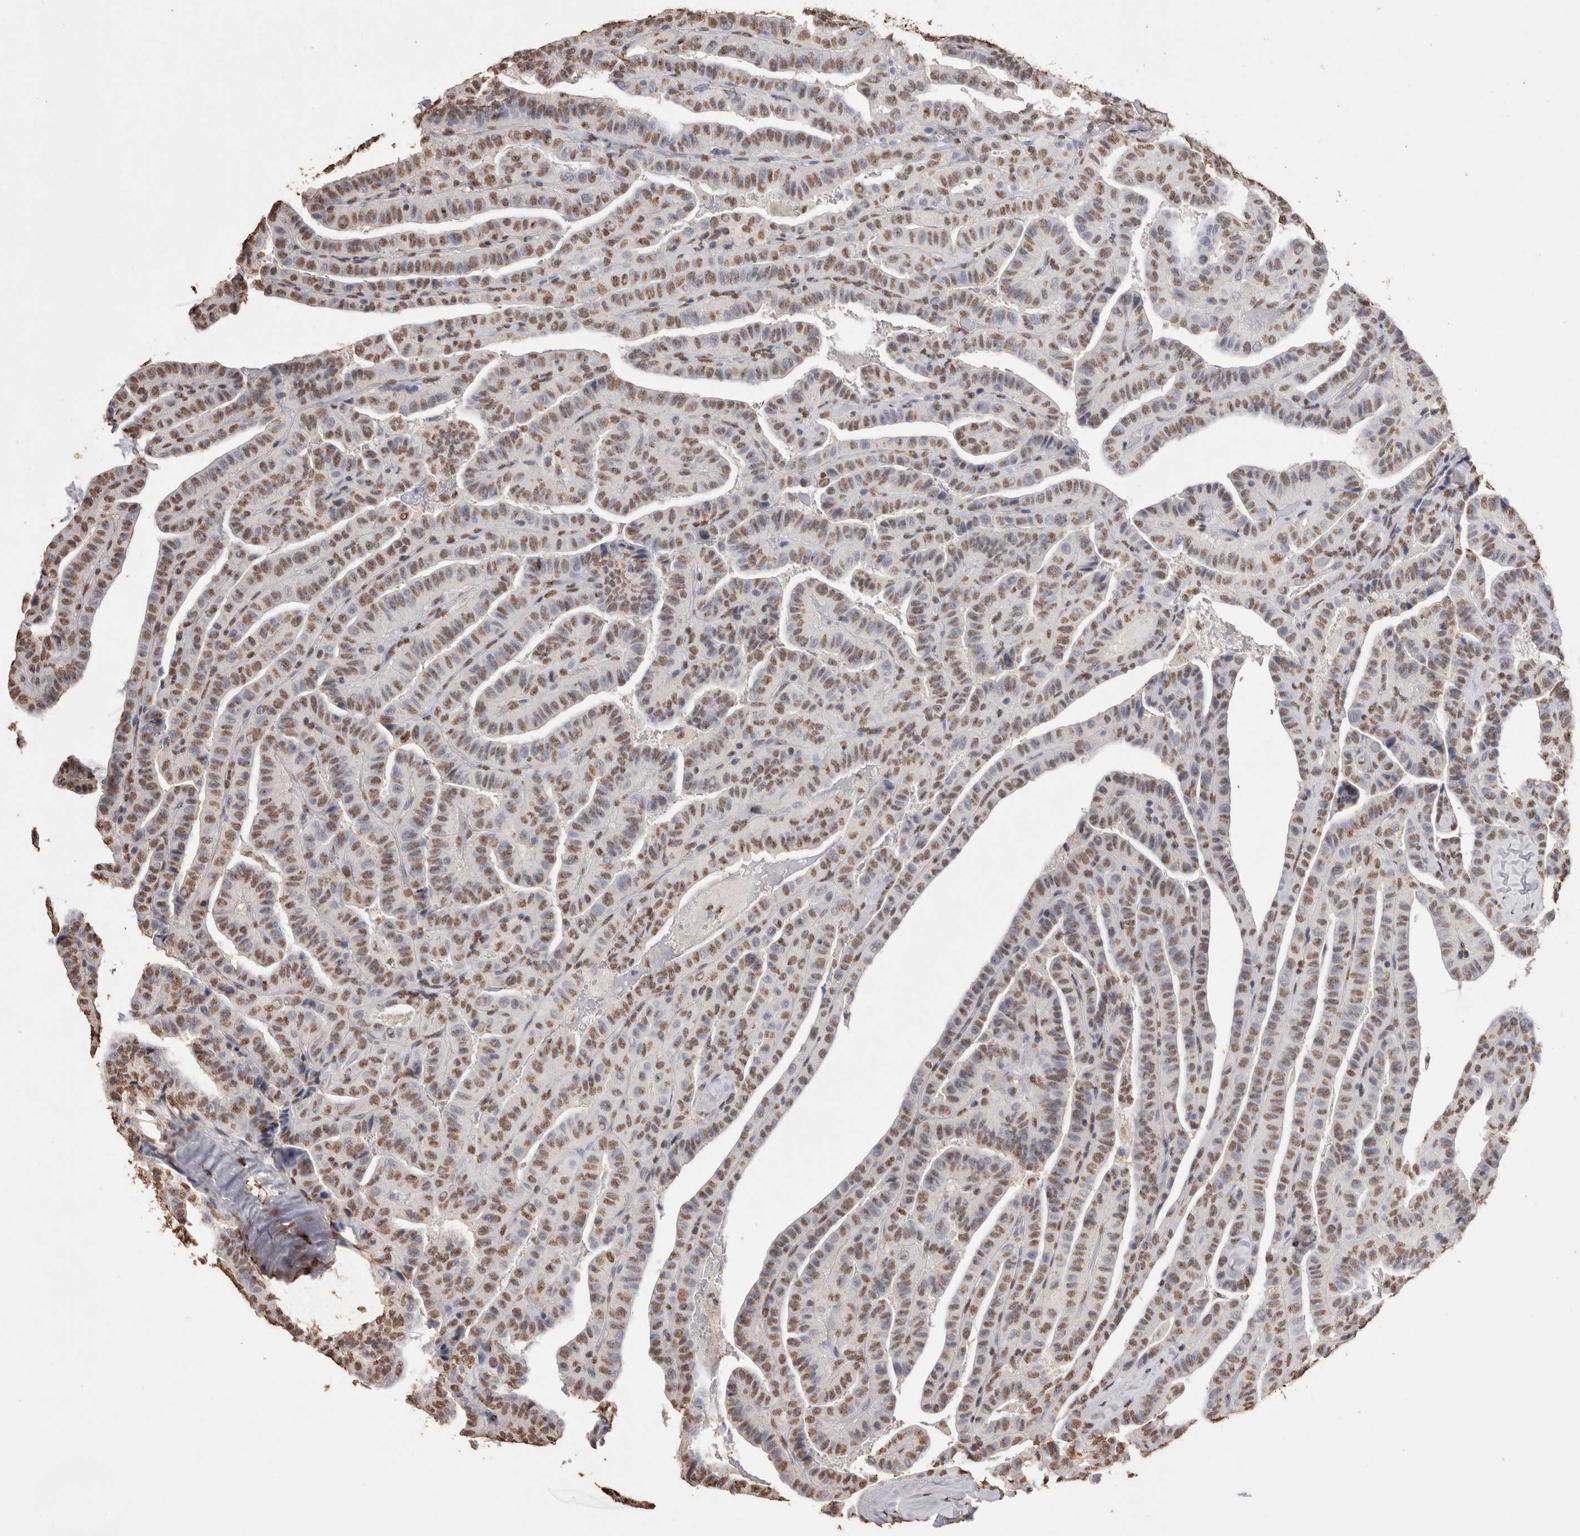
{"staining": {"intensity": "moderate", "quantity": "25%-75%", "location": "nuclear"}, "tissue": "thyroid cancer", "cell_type": "Tumor cells", "image_type": "cancer", "snomed": [{"axis": "morphology", "description": "Papillary adenocarcinoma, NOS"}, {"axis": "topography", "description": "Thyroid gland"}], "caption": "Human thyroid cancer stained with a protein marker demonstrates moderate staining in tumor cells.", "gene": "NTHL1", "patient": {"sex": "male", "age": 77}}